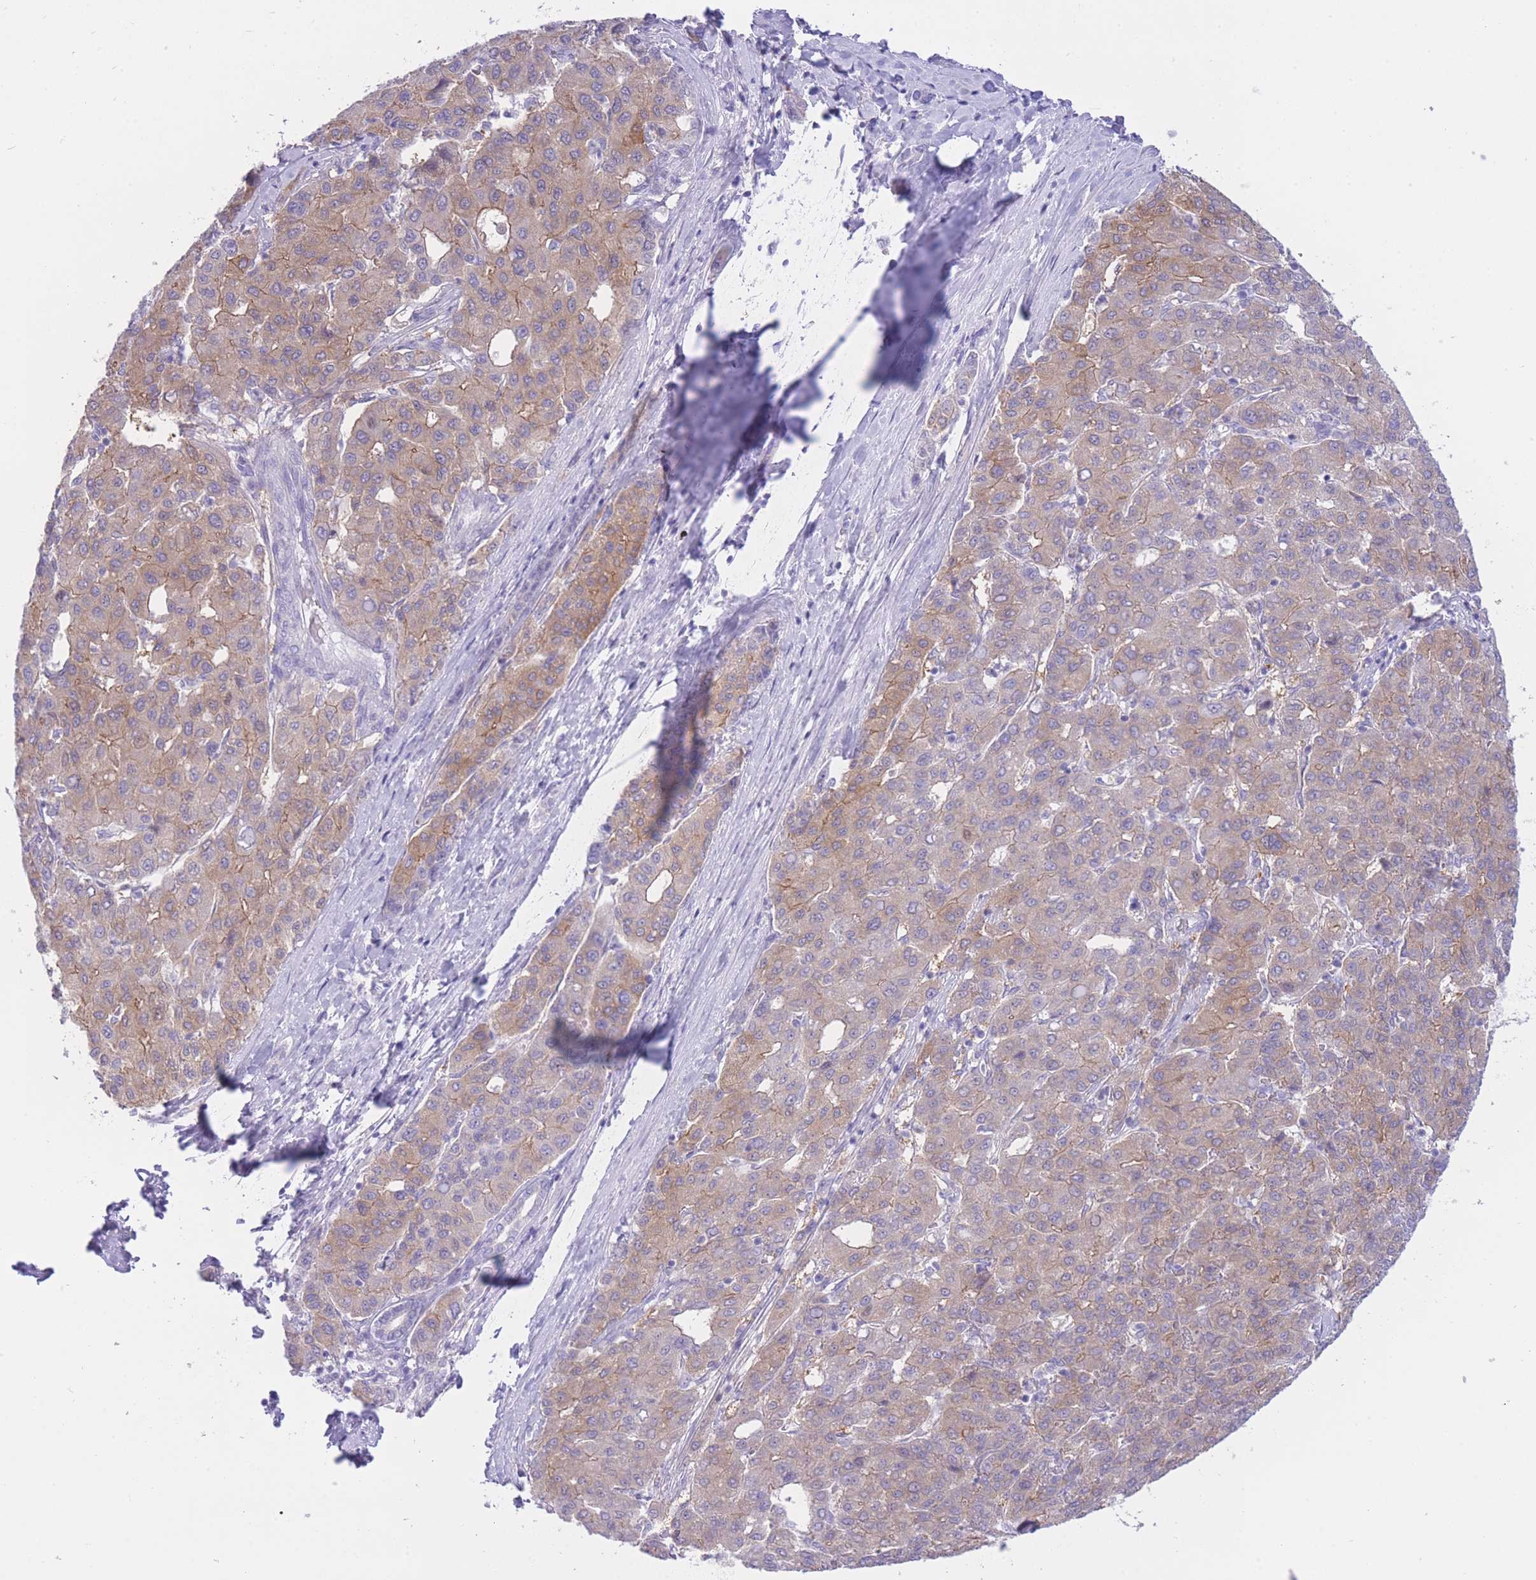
{"staining": {"intensity": "weak", "quantity": "25%-75%", "location": "cytoplasmic/membranous"}, "tissue": "liver cancer", "cell_type": "Tumor cells", "image_type": "cancer", "snomed": [{"axis": "morphology", "description": "Carcinoma, Hepatocellular, NOS"}, {"axis": "topography", "description": "Liver"}], "caption": "This image shows IHC staining of liver cancer (hepatocellular carcinoma), with low weak cytoplasmic/membranous staining in about 25%-75% of tumor cells.", "gene": "ZNF212", "patient": {"sex": "male", "age": 65}}